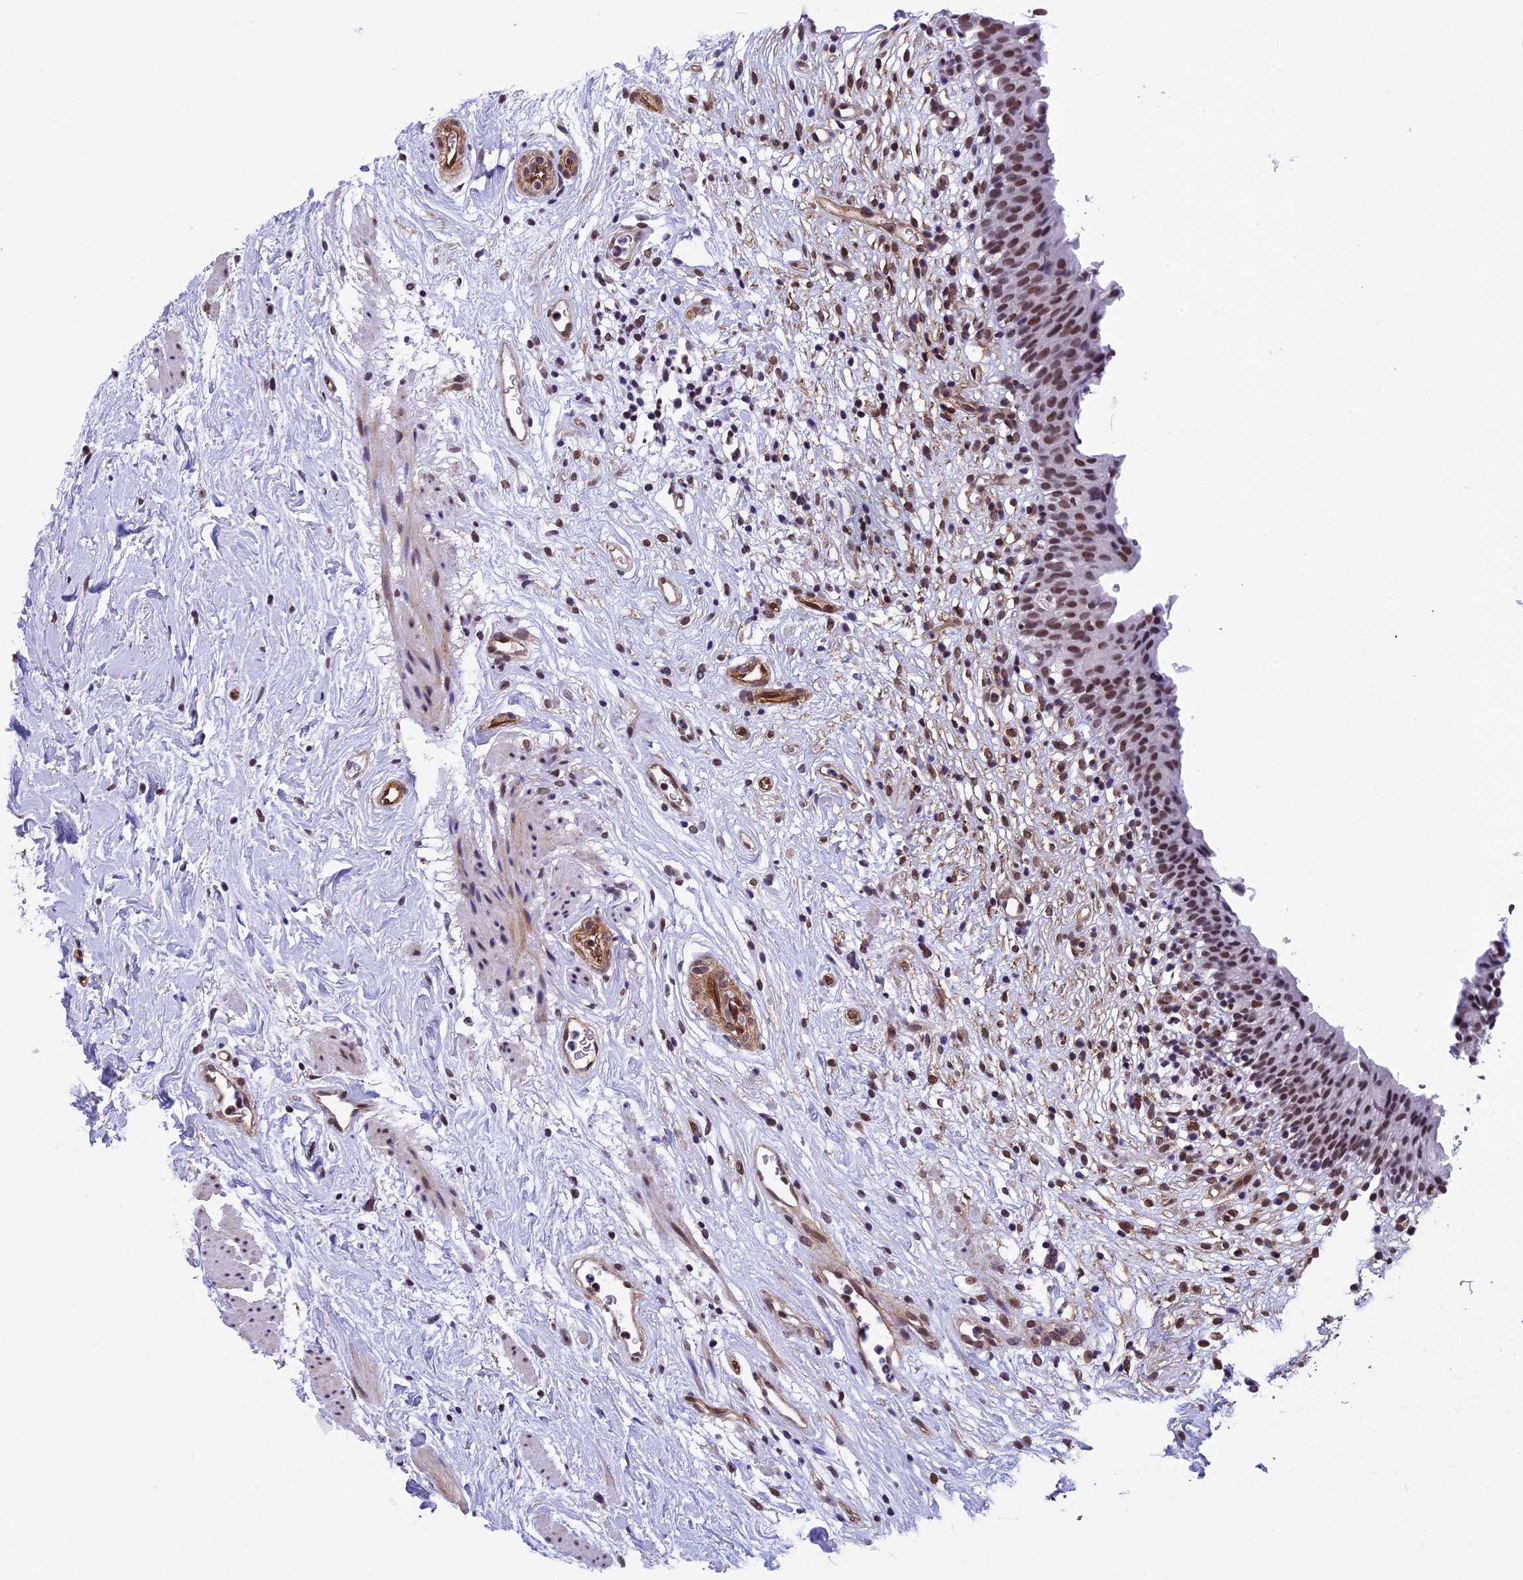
{"staining": {"intensity": "moderate", "quantity": ">75%", "location": "nuclear"}, "tissue": "urinary bladder", "cell_type": "Urothelial cells", "image_type": "normal", "snomed": [{"axis": "morphology", "description": "Normal tissue, NOS"}, {"axis": "morphology", "description": "Inflammation, NOS"}, {"axis": "topography", "description": "Urinary bladder"}], "caption": "Urothelial cells exhibit medium levels of moderate nuclear staining in about >75% of cells in benign human urinary bladder.", "gene": "NIPBL", "patient": {"sex": "male", "age": 63}}